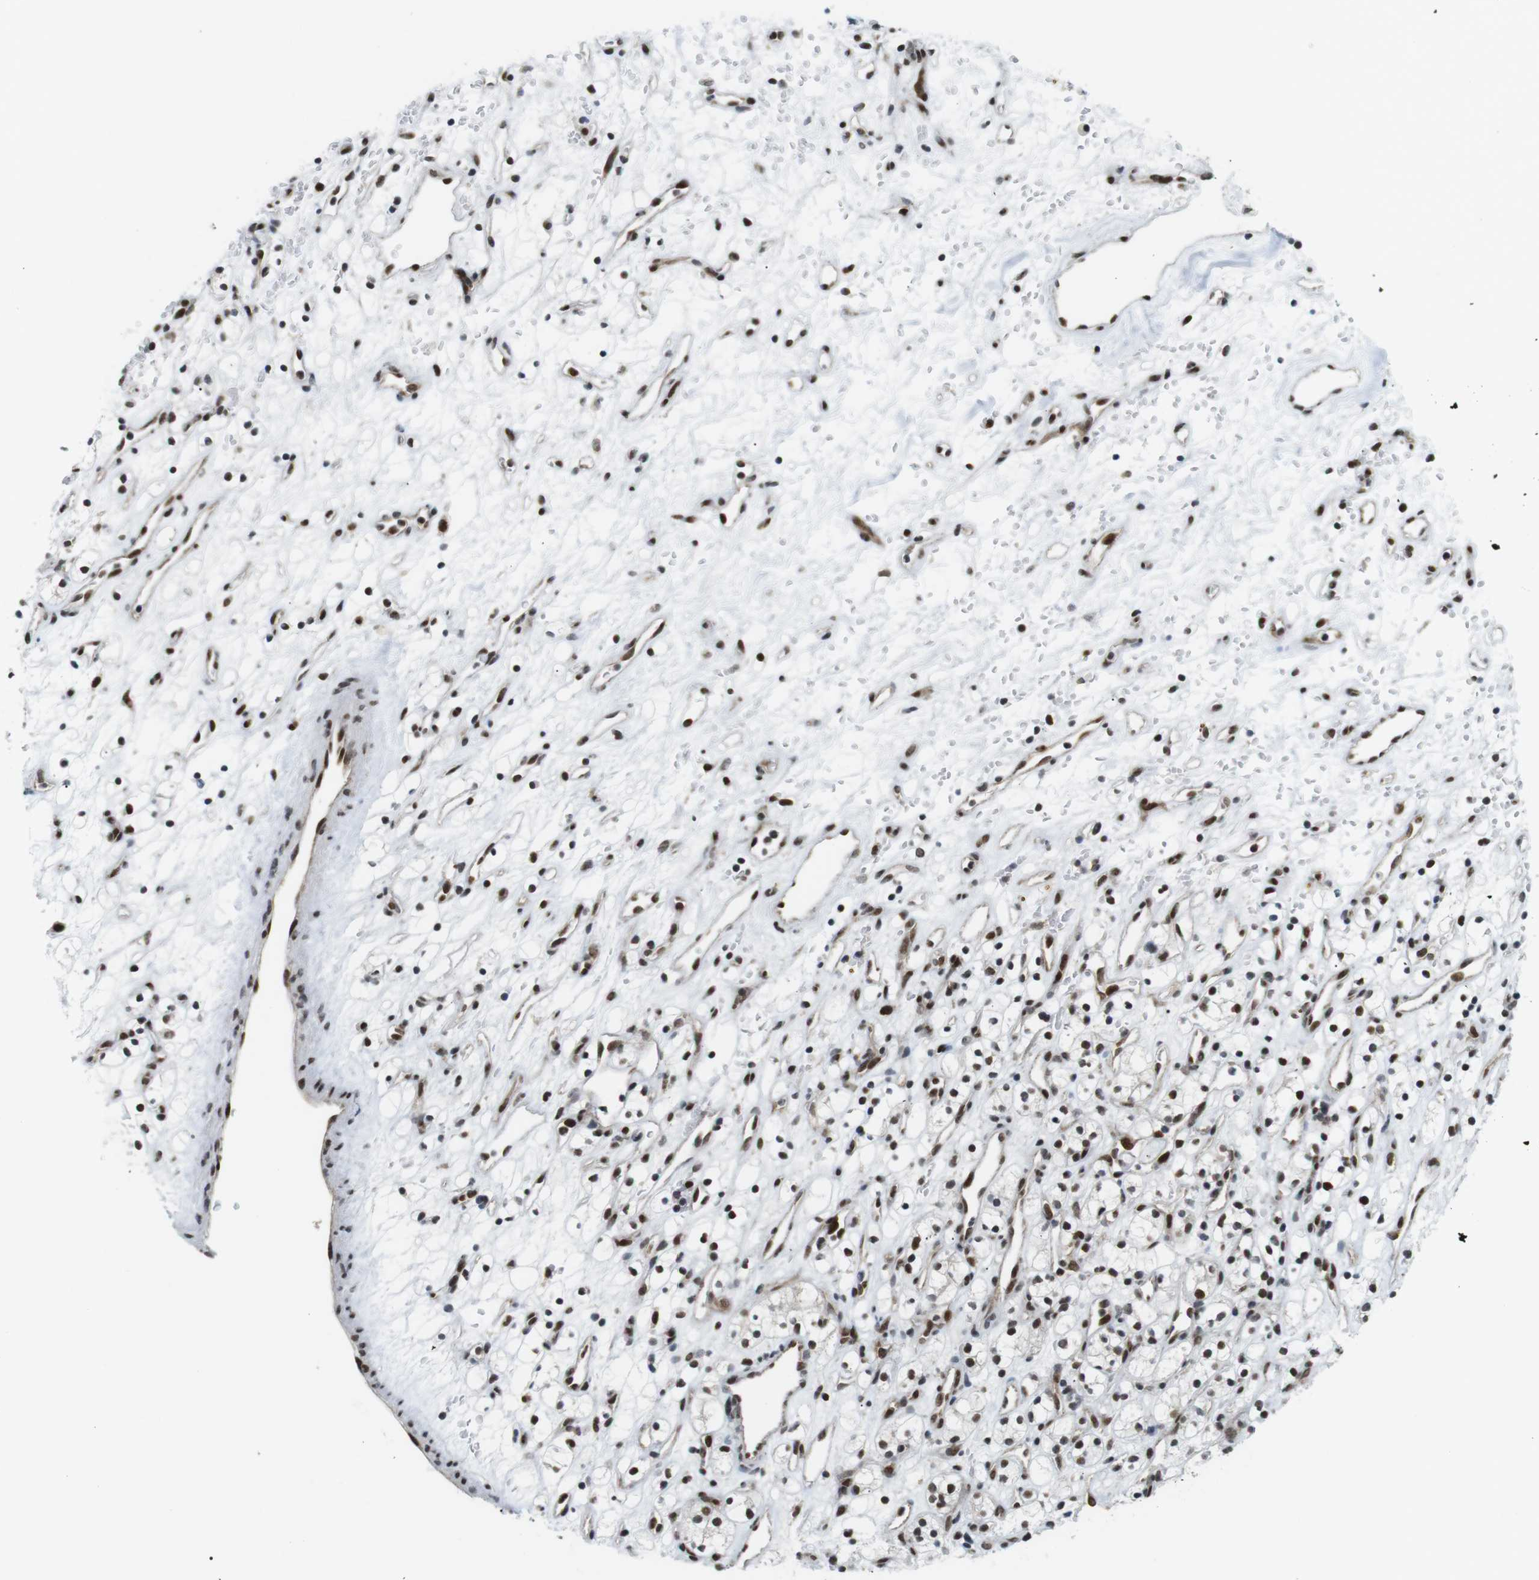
{"staining": {"intensity": "strong", "quantity": ">75%", "location": "nuclear"}, "tissue": "renal cancer", "cell_type": "Tumor cells", "image_type": "cancer", "snomed": [{"axis": "morphology", "description": "Adenocarcinoma, NOS"}, {"axis": "topography", "description": "Kidney"}], "caption": "IHC (DAB) staining of renal adenocarcinoma exhibits strong nuclear protein staining in approximately >75% of tumor cells.", "gene": "CDC27", "patient": {"sex": "female", "age": 60}}